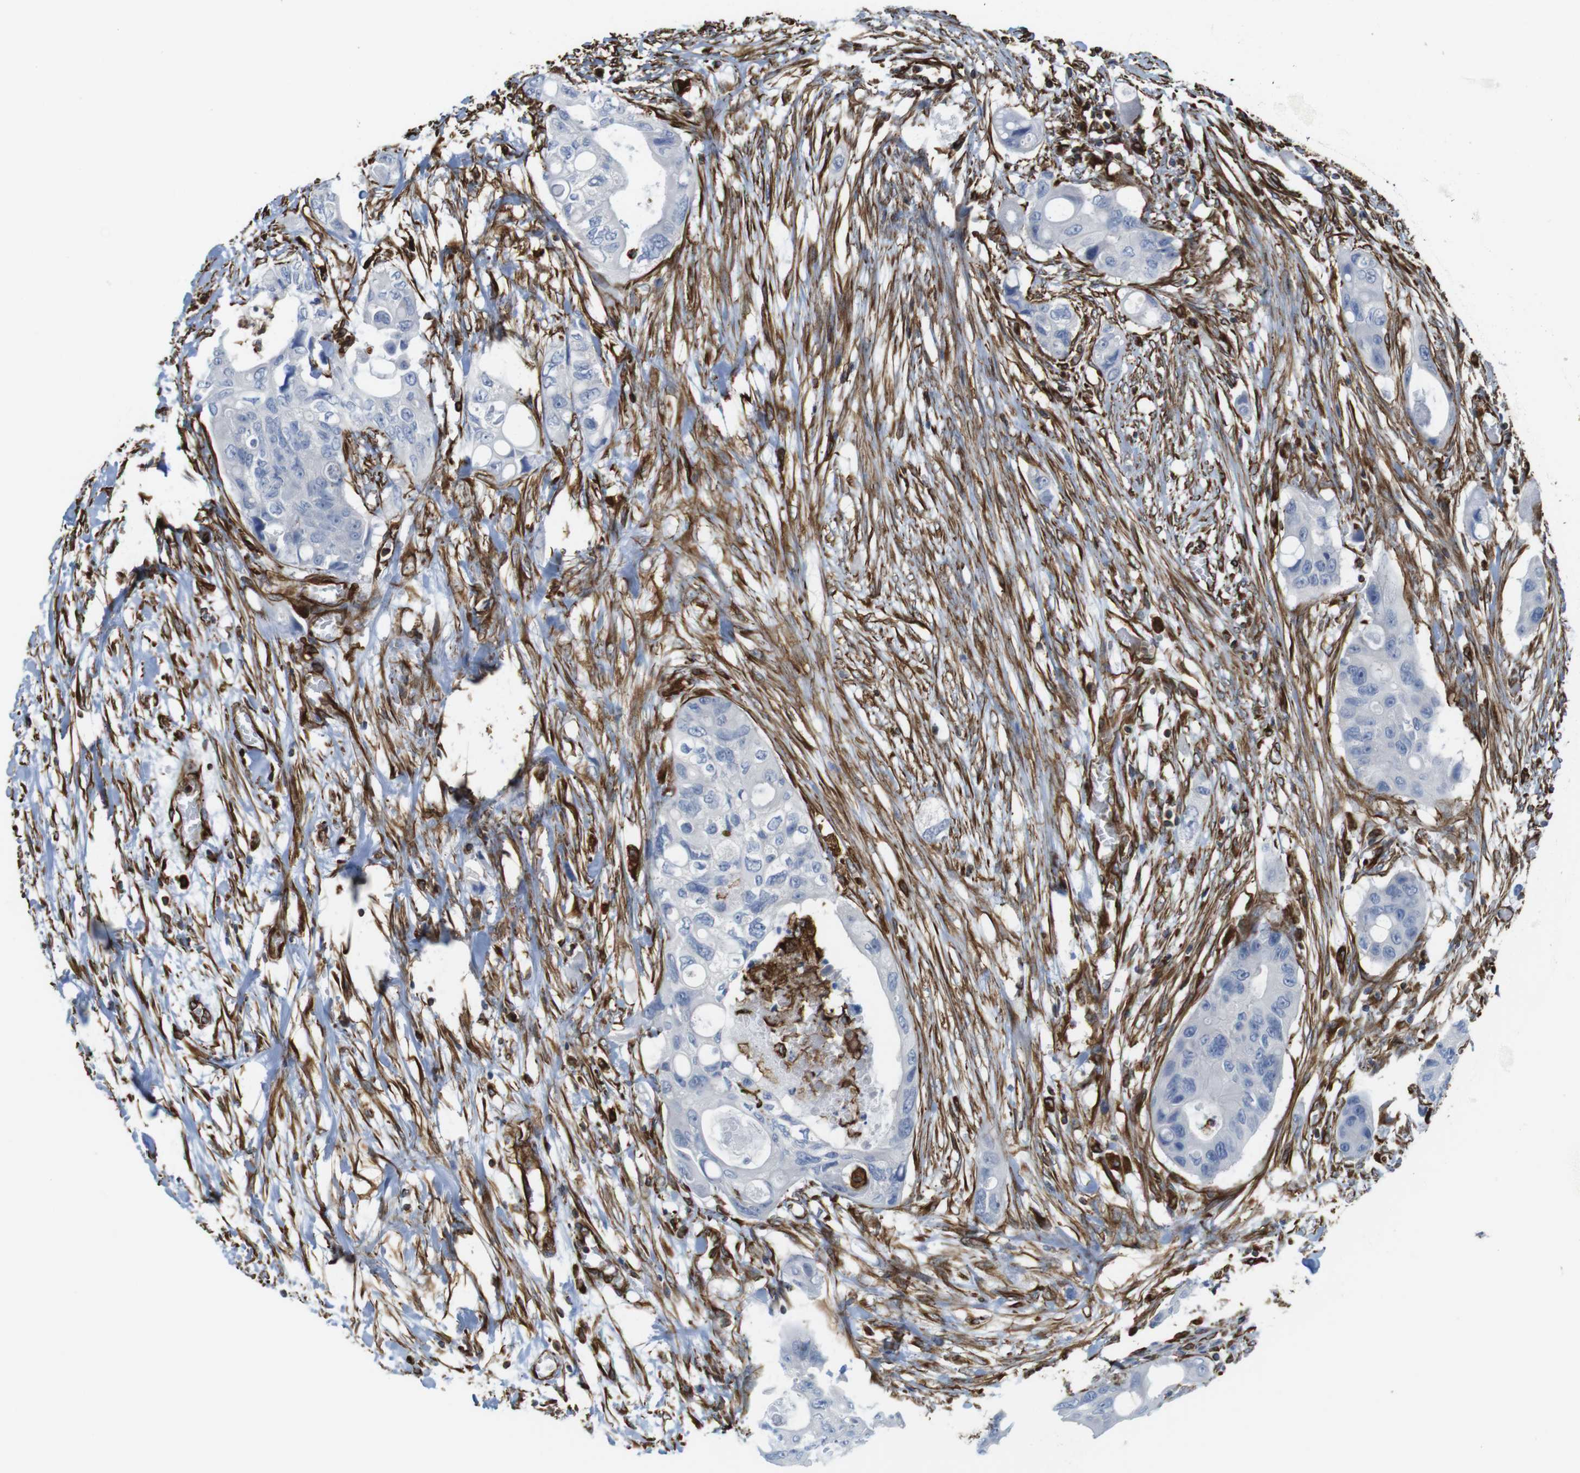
{"staining": {"intensity": "negative", "quantity": "none", "location": "none"}, "tissue": "colorectal cancer", "cell_type": "Tumor cells", "image_type": "cancer", "snomed": [{"axis": "morphology", "description": "Adenocarcinoma, NOS"}, {"axis": "topography", "description": "Colon"}], "caption": "A micrograph of human adenocarcinoma (colorectal) is negative for staining in tumor cells.", "gene": "RALGPS1", "patient": {"sex": "female", "age": 57}}